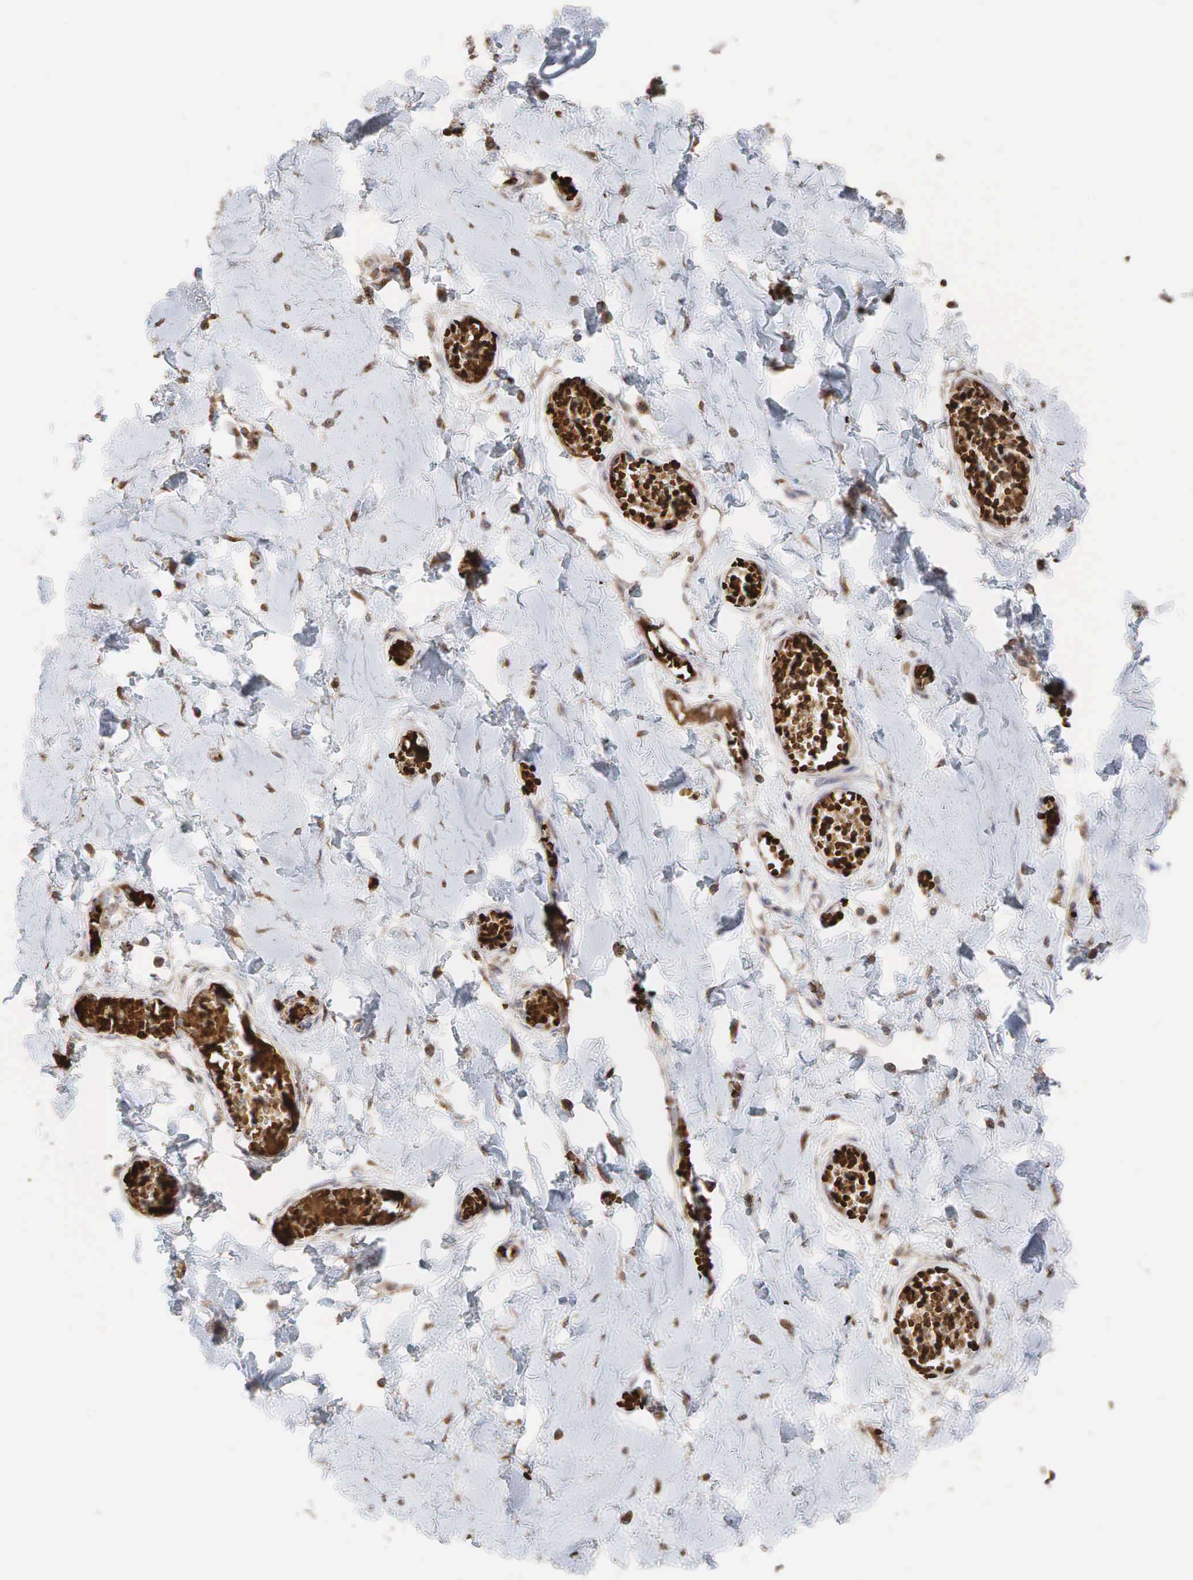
{"staining": {"intensity": "moderate", "quantity": ">75%", "location": "cytoplasmic/membranous"}, "tissue": "soft tissue", "cell_type": "Fibroblasts", "image_type": "normal", "snomed": [{"axis": "morphology", "description": "Normal tissue, NOS"}, {"axis": "morphology", "description": "Sarcoma, NOS"}, {"axis": "topography", "description": "Skin"}, {"axis": "topography", "description": "Soft tissue"}], "caption": "Normal soft tissue was stained to show a protein in brown. There is medium levels of moderate cytoplasmic/membranous staining in approximately >75% of fibroblasts. The staining was performed using DAB, with brown indicating positive protein expression. Nuclei are stained blue with hematoxylin.", "gene": "PABPC5", "patient": {"sex": "female", "age": 51}}